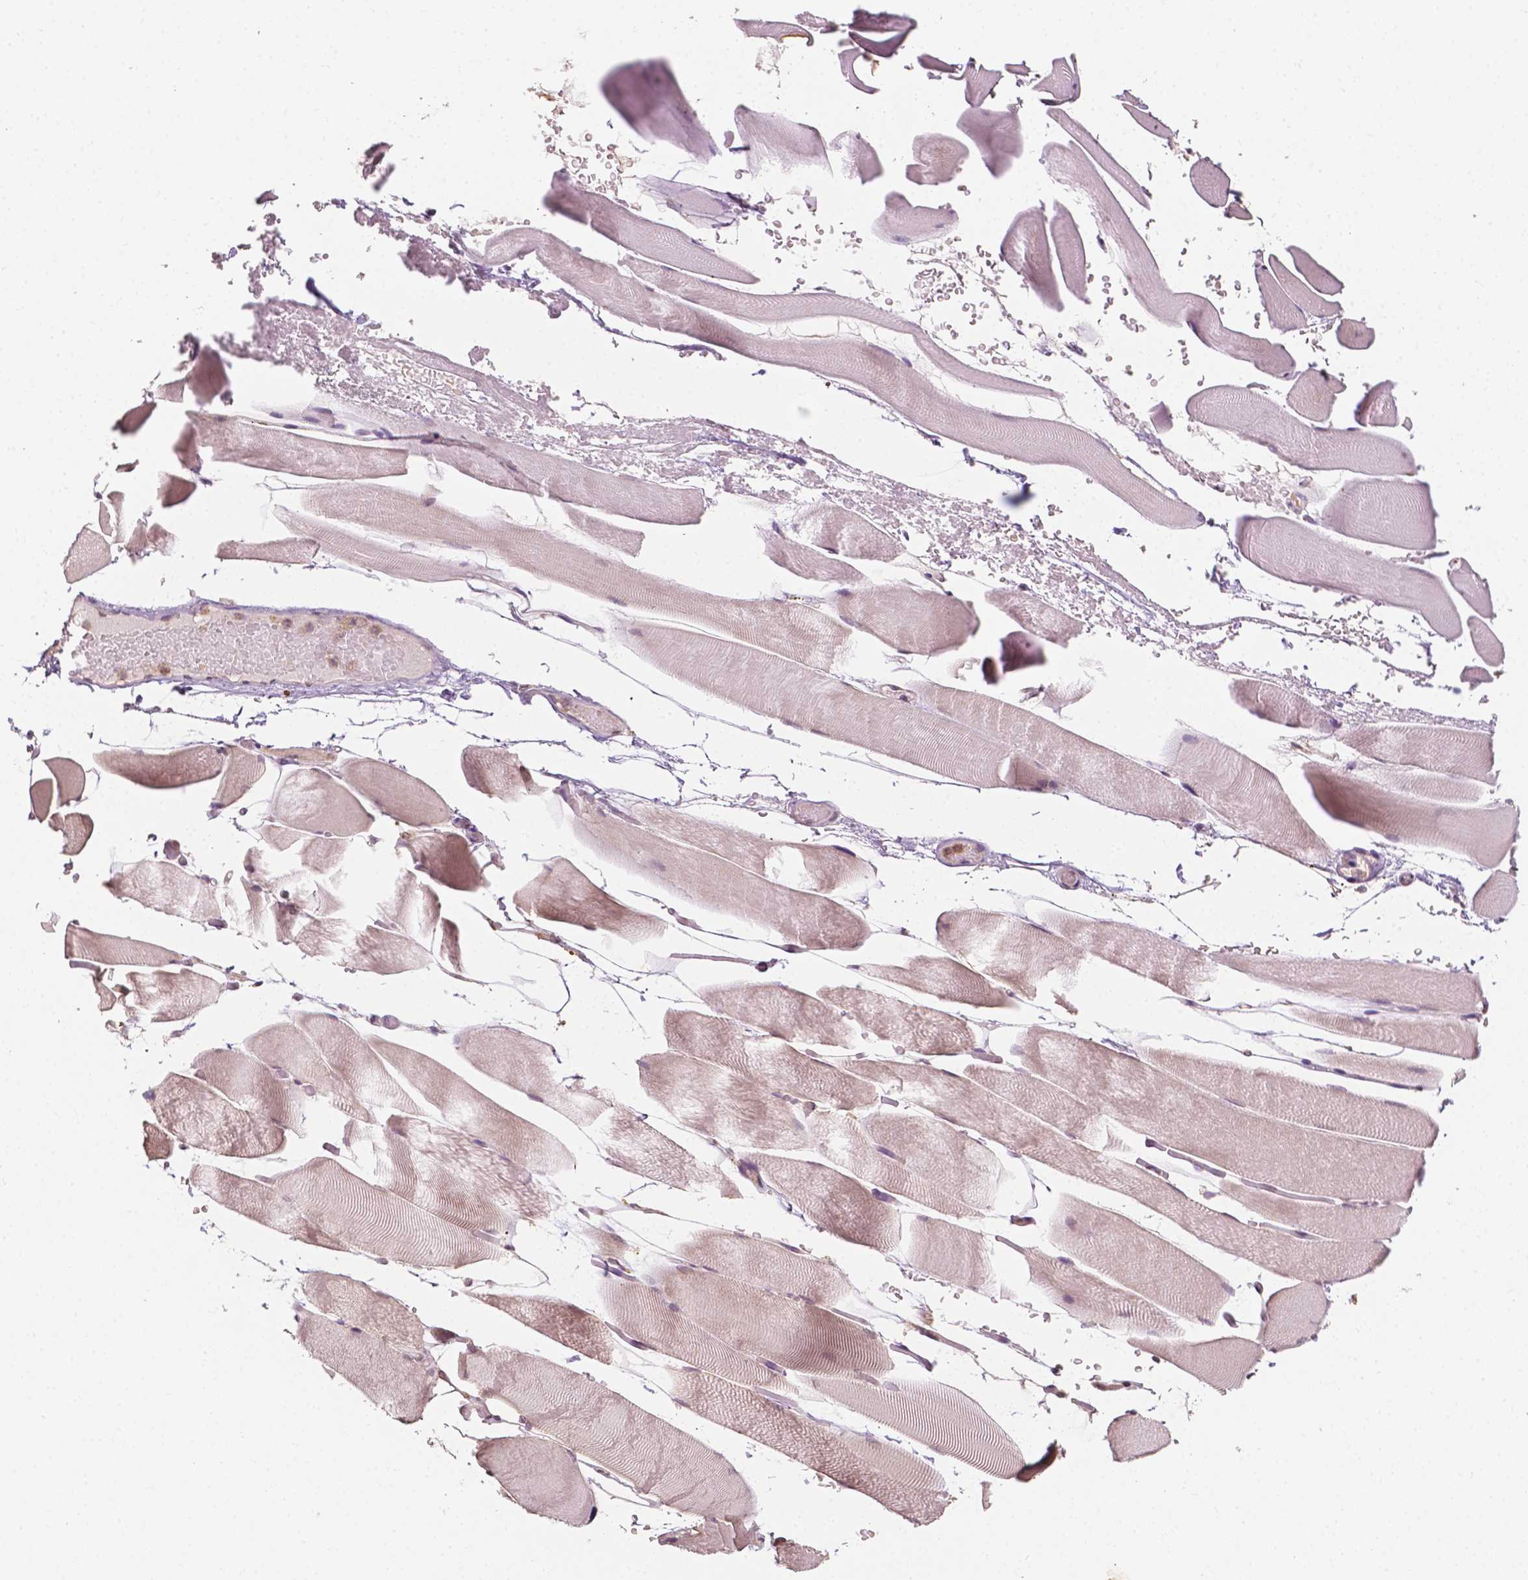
{"staining": {"intensity": "moderate", "quantity": ">75%", "location": "cytoplasmic/membranous"}, "tissue": "skeletal muscle", "cell_type": "Myocytes", "image_type": "normal", "snomed": [{"axis": "morphology", "description": "Normal tissue, NOS"}, {"axis": "topography", "description": "Skeletal muscle"}], "caption": "Skeletal muscle stained with immunohistochemistry (IHC) exhibits moderate cytoplasmic/membranous expression in approximately >75% of myocytes. The protein of interest is stained brown, and the nuclei are stained in blue (DAB (3,3'-diaminobenzidine) IHC with brightfield microscopy, high magnification).", "gene": "G3BP1", "patient": {"sex": "female", "age": 37}}